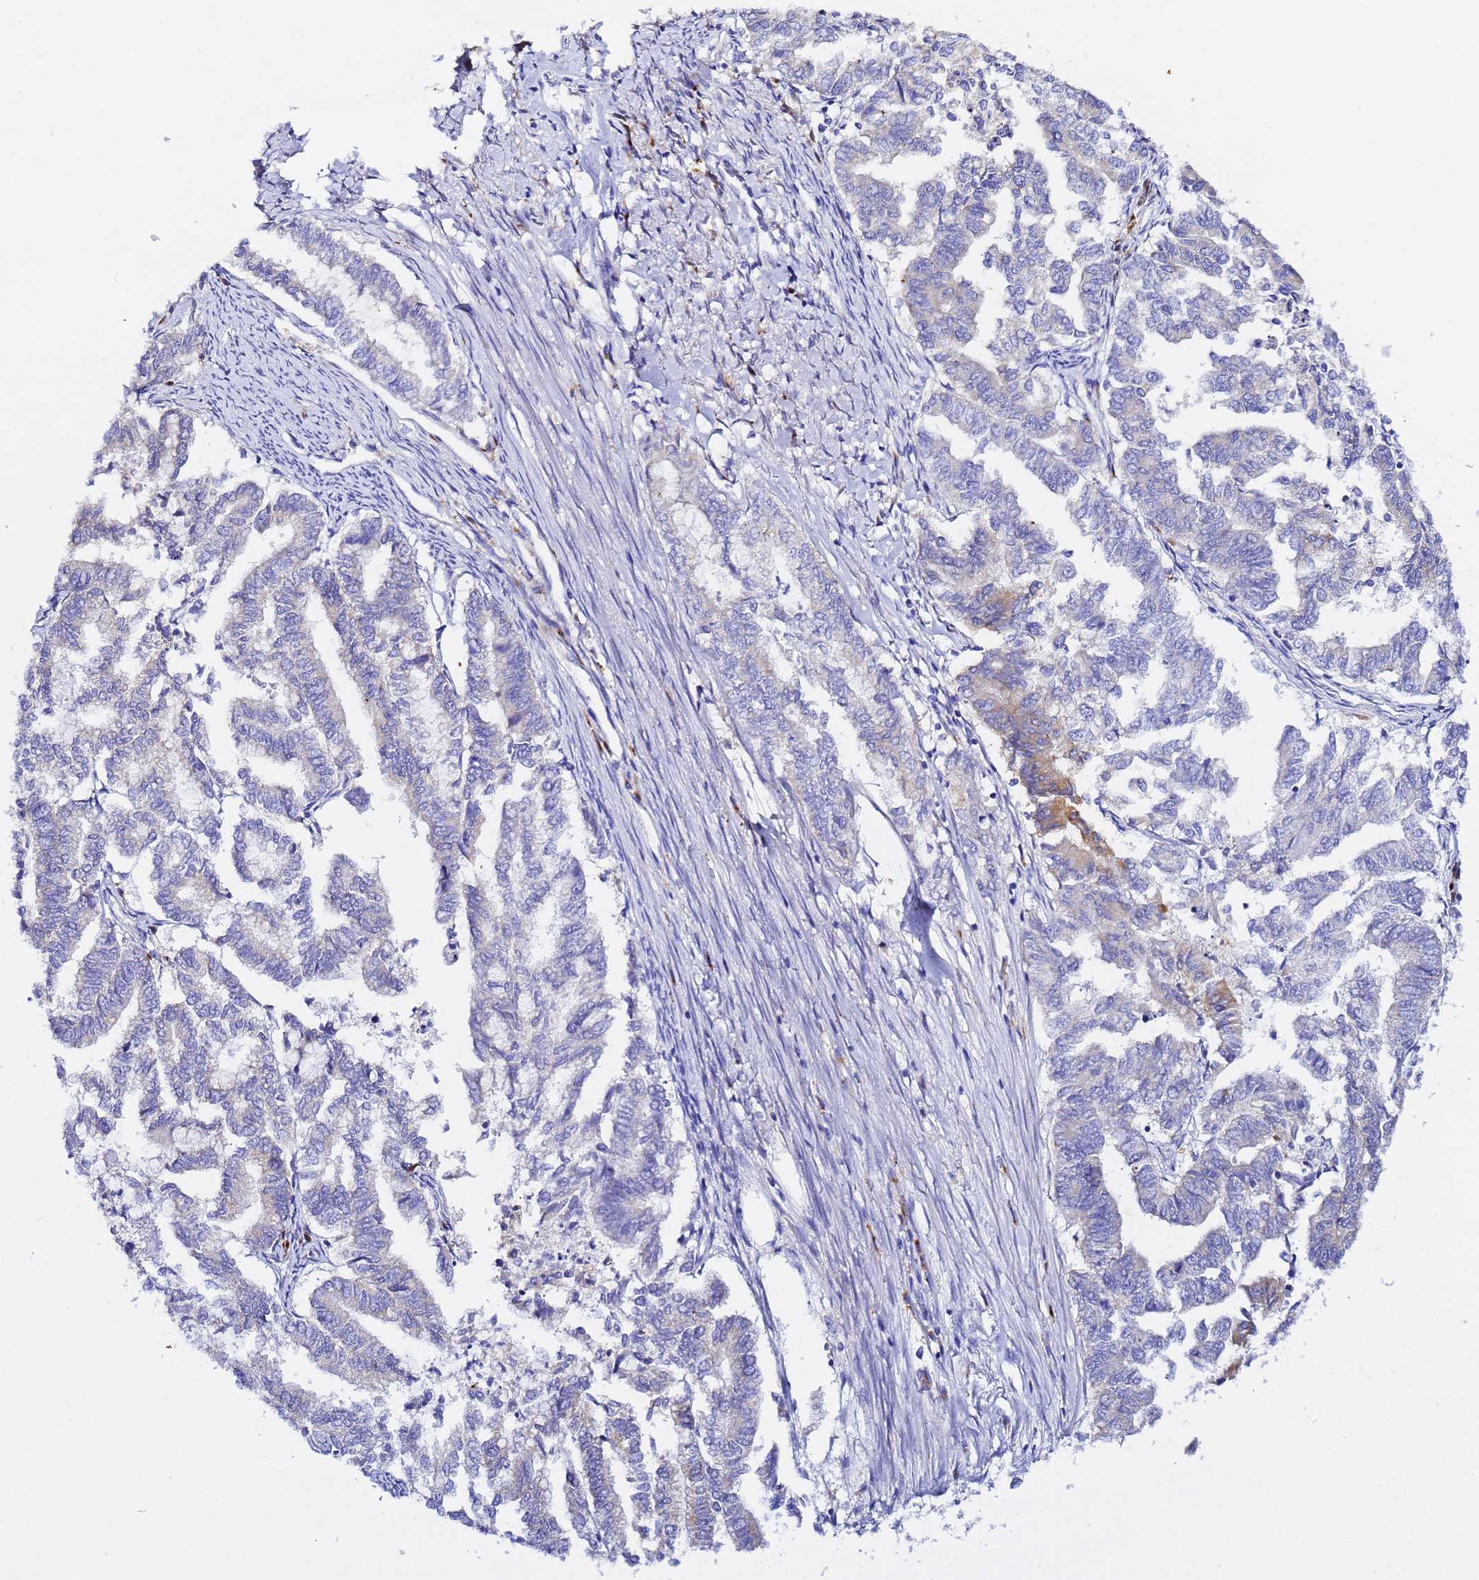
{"staining": {"intensity": "moderate", "quantity": "<25%", "location": "cytoplasmic/membranous"}, "tissue": "endometrial cancer", "cell_type": "Tumor cells", "image_type": "cancer", "snomed": [{"axis": "morphology", "description": "Adenocarcinoma, NOS"}, {"axis": "topography", "description": "Endometrium"}], "caption": "This is an image of IHC staining of endometrial cancer, which shows moderate positivity in the cytoplasmic/membranous of tumor cells.", "gene": "VTI1B", "patient": {"sex": "female", "age": 79}}